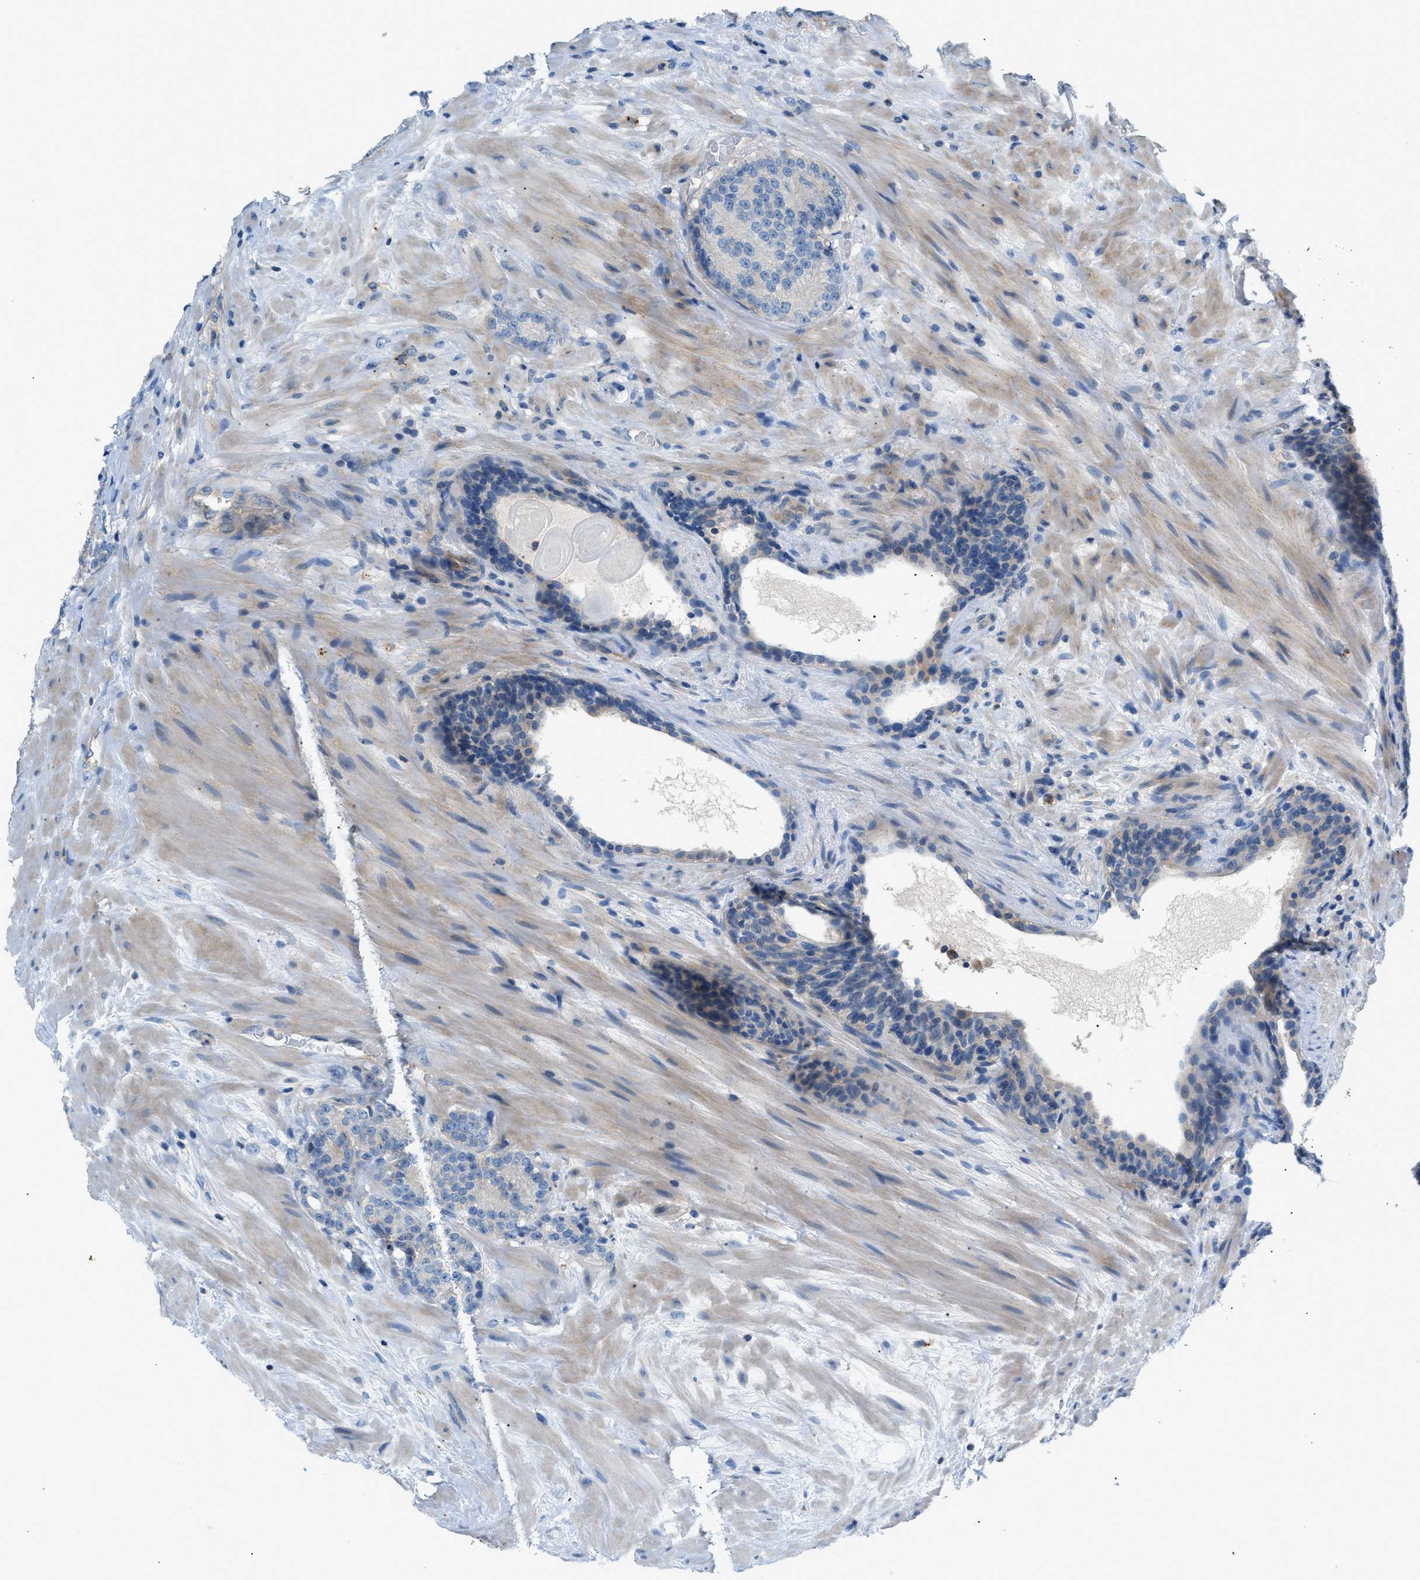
{"staining": {"intensity": "negative", "quantity": "none", "location": "none"}, "tissue": "prostate cancer", "cell_type": "Tumor cells", "image_type": "cancer", "snomed": [{"axis": "morphology", "description": "Adenocarcinoma, High grade"}, {"axis": "topography", "description": "Prostate"}], "caption": "Tumor cells show no significant staining in prostate adenocarcinoma (high-grade). (Stains: DAB immunohistochemistry with hematoxylin counter stain, Microscopy: brightfield microscopy at high magnification).", "gene": "ORAI1", "patient": {"sex": "male", "age": 61}}